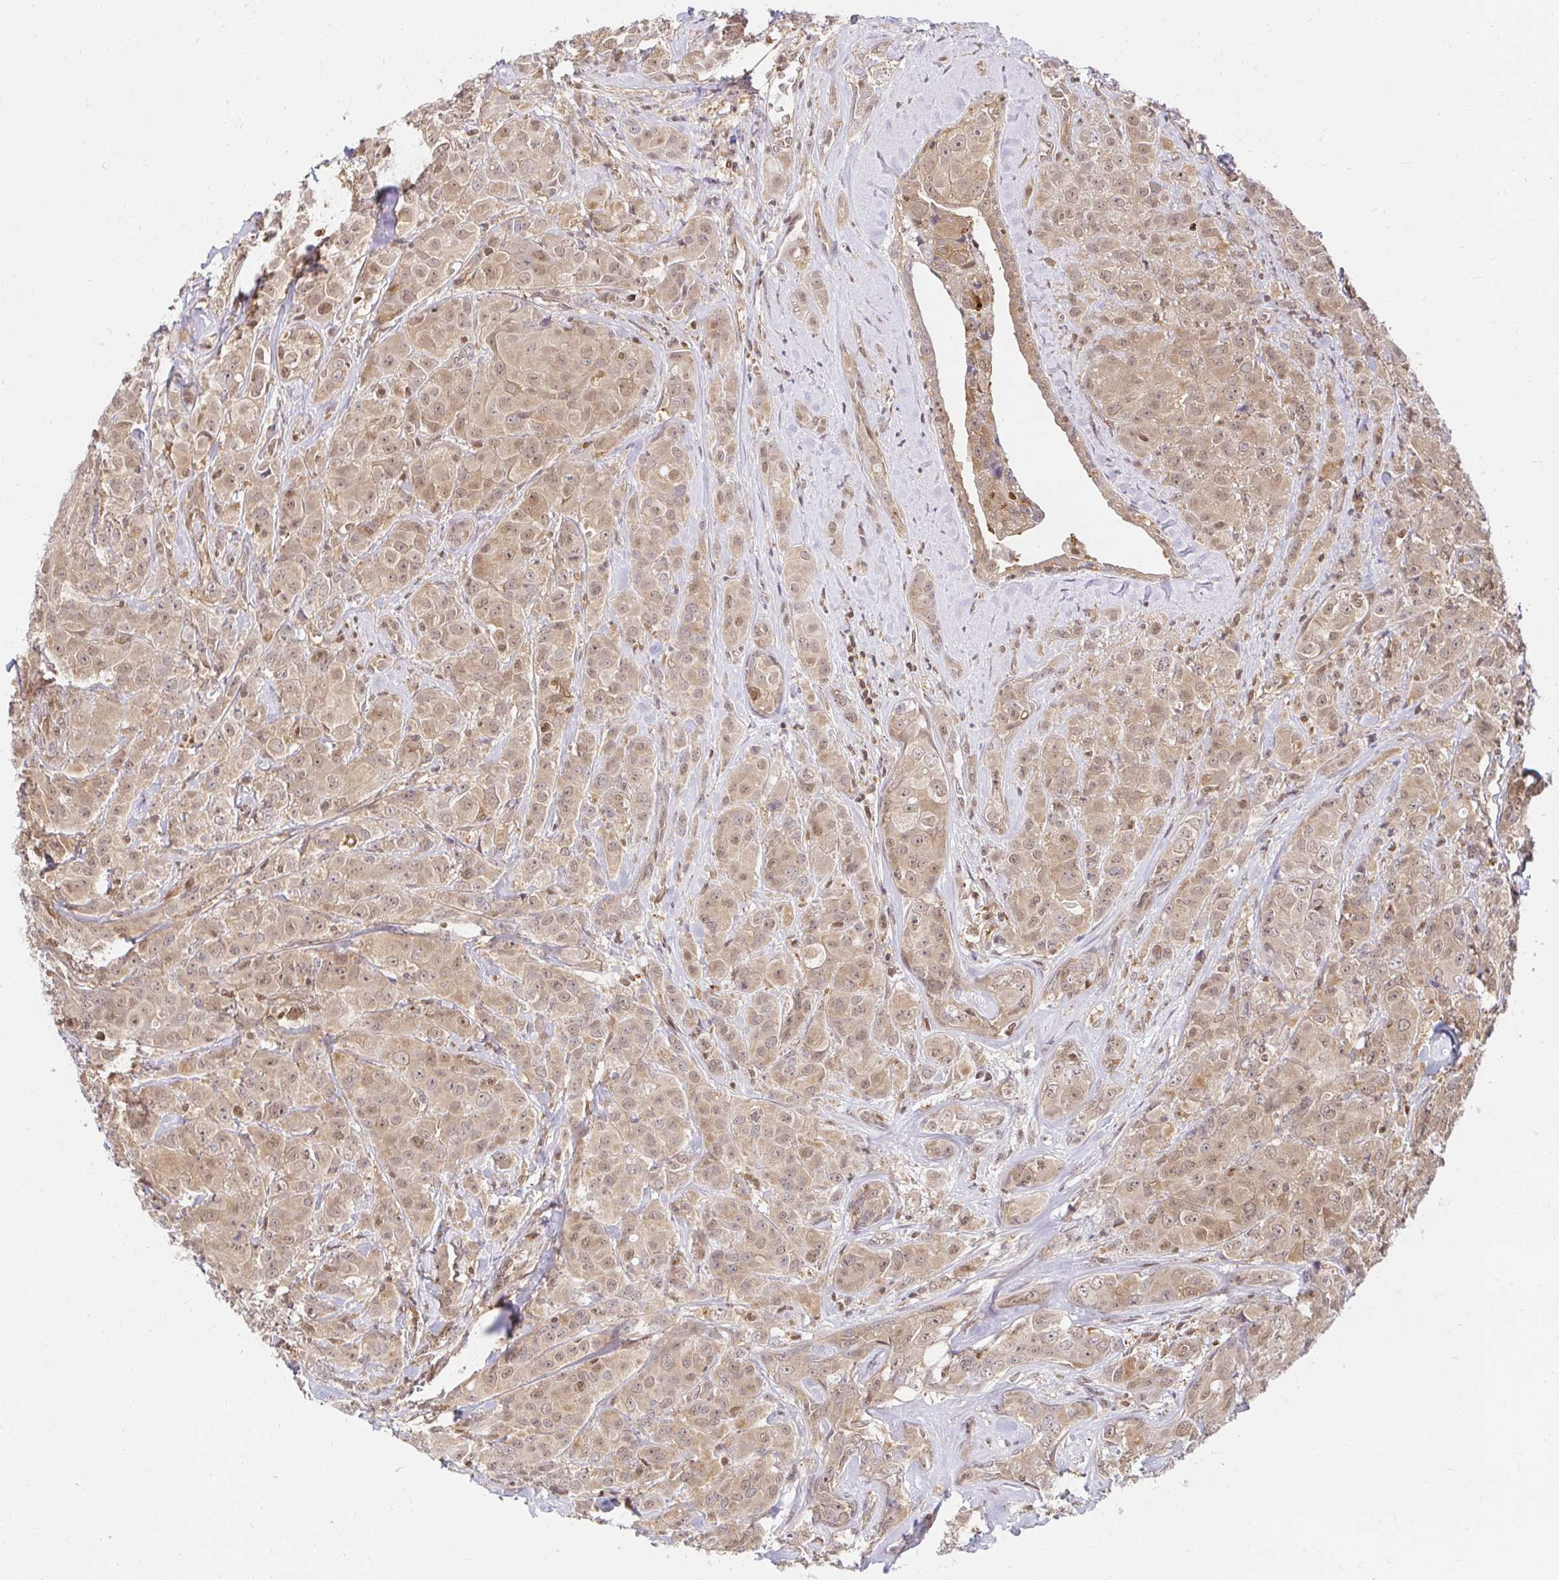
{"staining": {"intensity": "moderate", "quantity": ">75%", "location": "cytoplasmic/membranous,nuclear"}, "tissue": "breast cancer", "cell_type": "Tumor cells", "image_type": "cancer", "snomed": [{"axis": "morphology", "description": "Normal tissue, NOS"}, {"axis": "morphology", "description": "Duct carcinoma"}, {"axis": "topography", "description": "Breast"}], "caption": "A brown stain labels moderate cytoplasmic/membranous and nuclear positivity of a protein in human breast invasive ductal carcinoma tumor cells.", "gene": "PSMA4", "patient": {"sex": "female", "age": 43}}